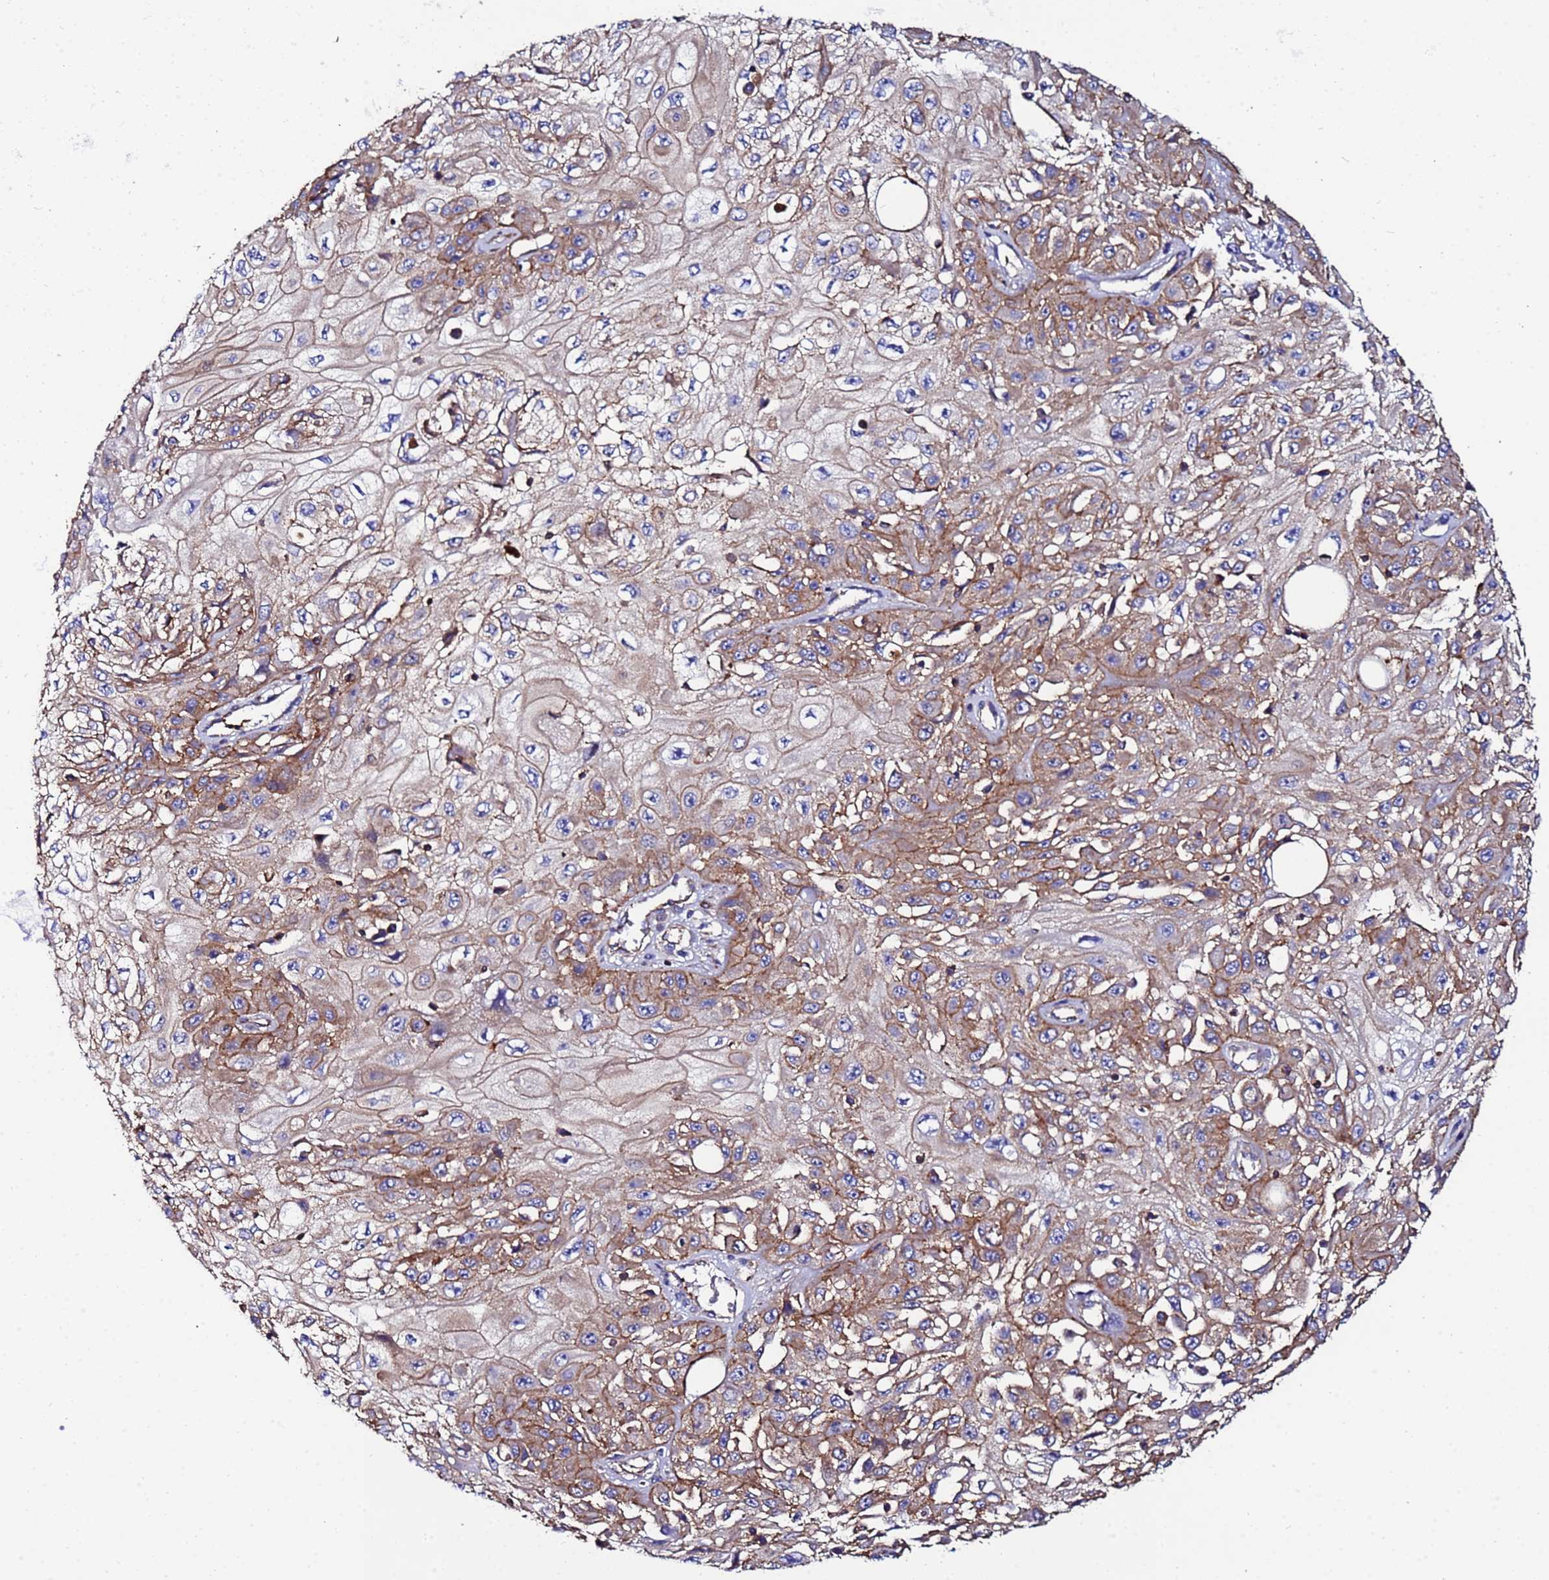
{"staining": {"intensity": "moderate", "quantity": ">75%", "location": "cytoplasmic/membranous"}, "tissue": "skin cancer", "cell_type": "Tumor cells", "image_type": "cancer", "snomed": [{"axis": "morphology", "description": "Squamous cell carcinoma, NOS"}, {"axis": "morphology", "description": "Squamous cell carcinoma, metastatic, NOS"}, {"axis": "topography", "description": "Skin"}, {"axis": "topography", "description": "Lymph node"}], "caption": "IHC staining of skin cancer, which shows medium levels of moderate cytoplasmic/membranous staining in approximately >75% of tumor cells indicating moderate cytoplasmic/membranous protein positivity. The staining was performed using DAB (3,3'-diaminobenzidine) (brown) for protein detection and nuclei were counterstained in hematoxylin (blue).", "gene": "POTEE", "patient": {"sex": "male", "age": 75}}